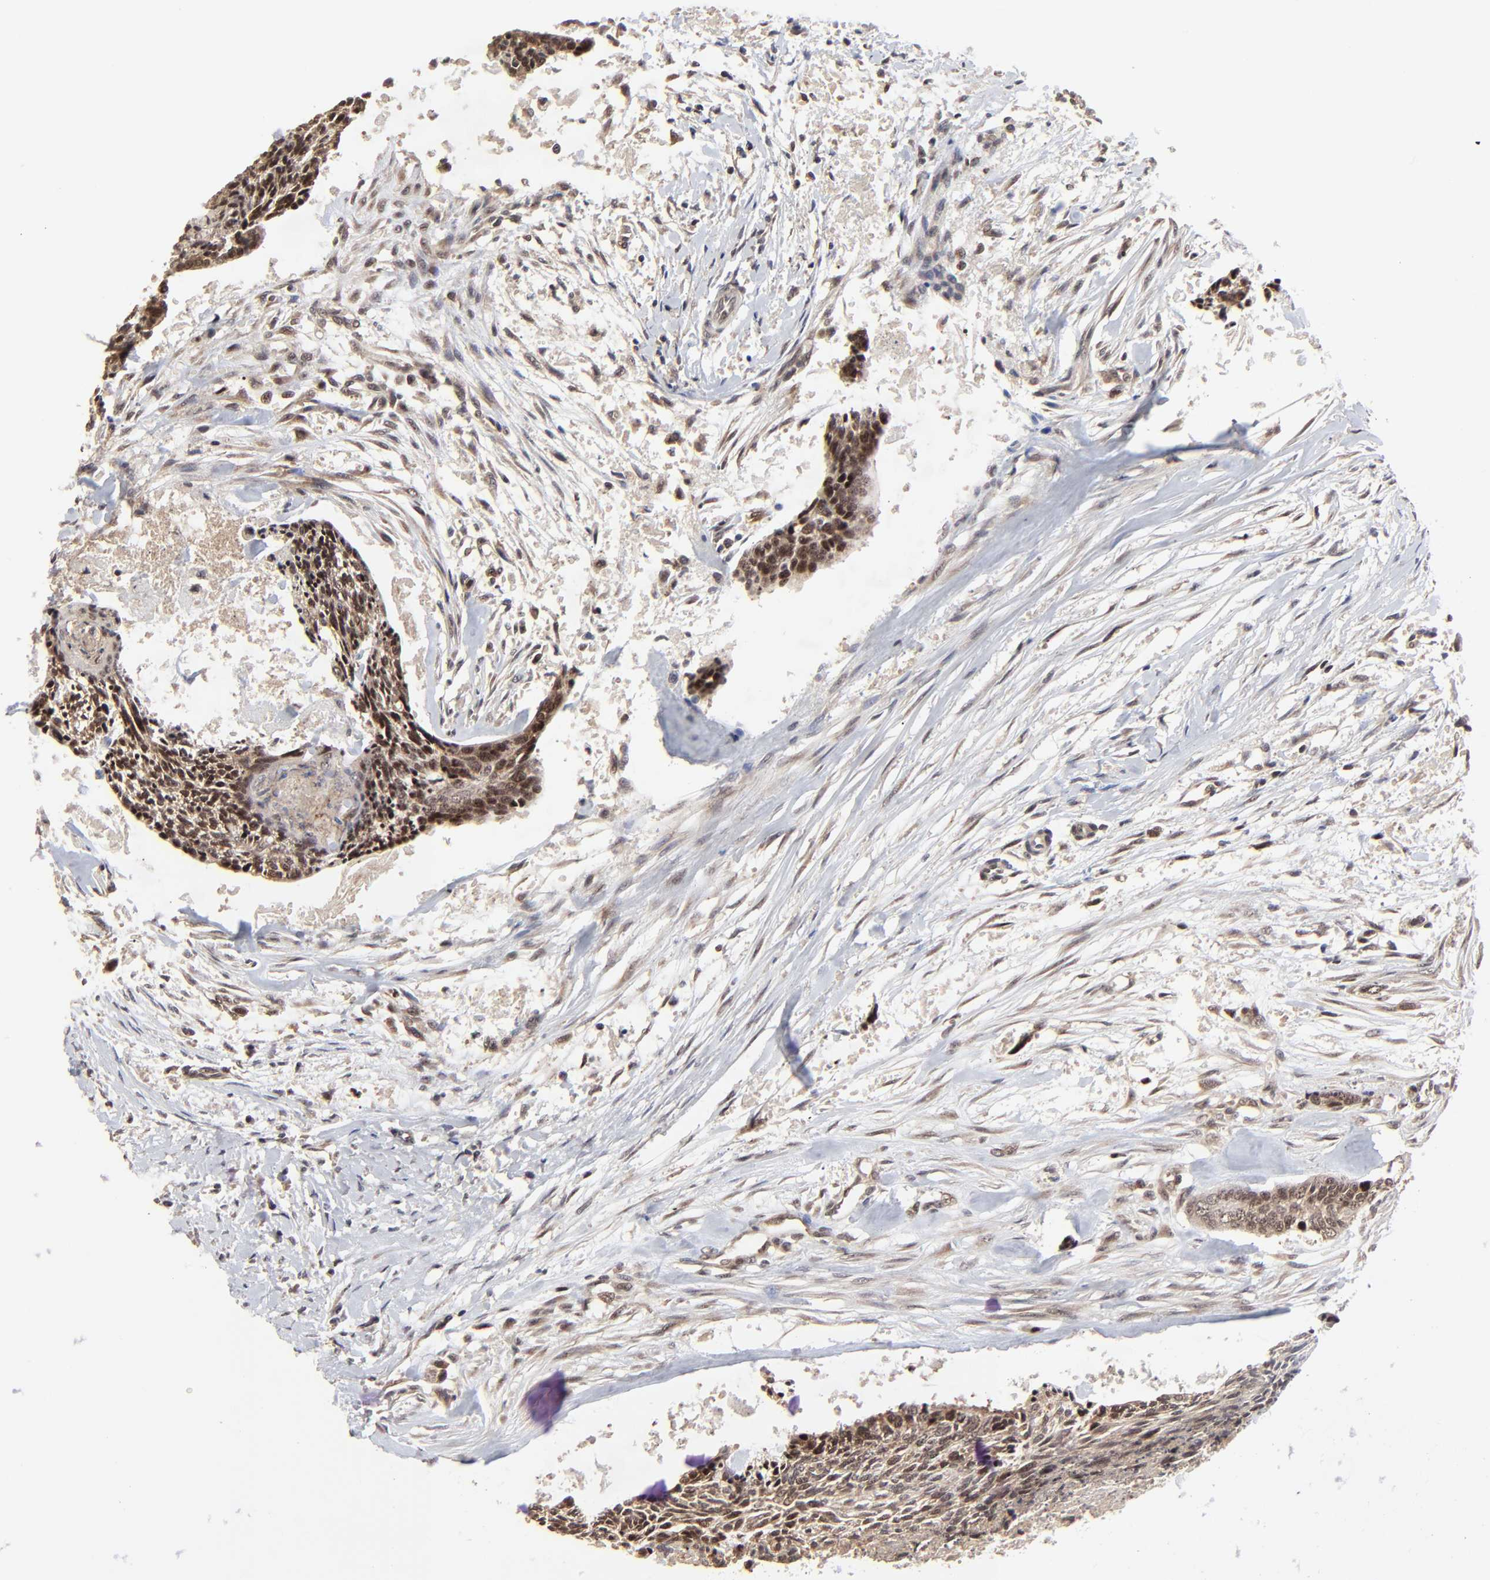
{"staining": {"intensity": "moderate", "quantity": ">75%", "location": "cytoplasmic/membranous,nuclear"}, "tissue": "head and neck cancer", "cell_type": "Tumor cells", "image_type": "cancer", "snomed": [{"axis": "morphology", "description": "Squamous cell carcinoma, NOS"}, {"axis": "topography", "description": "Salivary gland"}, {"axis": "topography", "description": "Head-Neck"}], "caption": "Head and neck cancer (squamous cell carcinoma) stained with DAB immunohistochemistry demonstrates medium levels of moderate cytoplasmic/membranous and nuclear positivity in about >75% of tumor cells.", "gene": "FRMD8", "patient": {"sex": "male", "age": 70}}